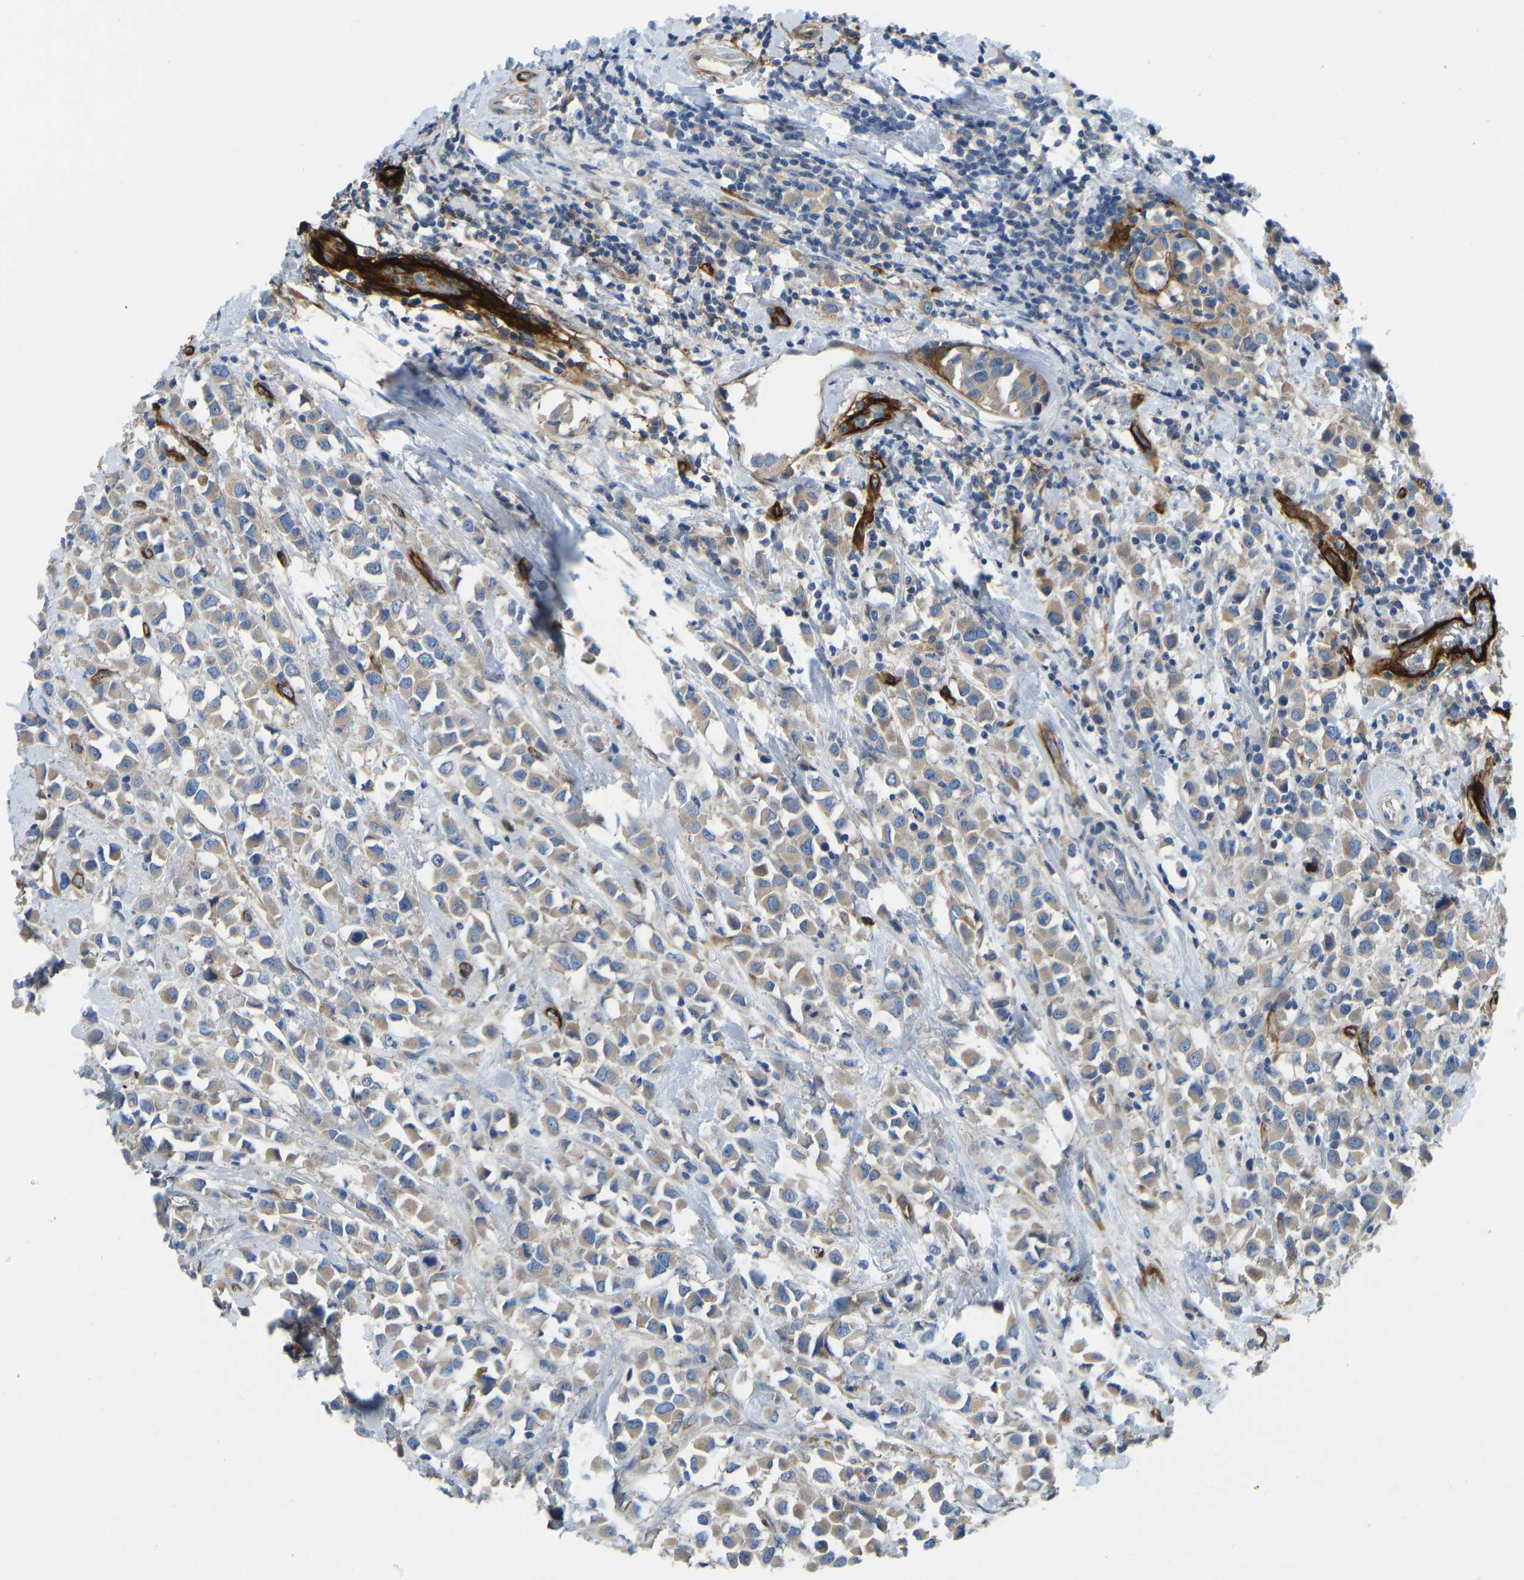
{"staining": {"intensity": "weak", "quantity": ">75%", "location": "cytoplasmic/membranous"}, "tissue": "breast cancer", "cell_type": "Tumor cells", "image_type": "cancer", "snomed": [{"axis": "morphology", "description": "Duct carcinoma"}, {"axis": "topography", "description": "Breast"}], "caption": "High-magnification brightfield microscopy of breast cancer (intraductal carcinoma) stained with DAB (brown) and counterstained with hematoxylin (blue). tumor cells exhibit weak cytoplasmic/membranous staining is appreciated in approximately>75% of cells.", "gene": "COL15A1", "patient": {"sex": "female", "age": 61}}